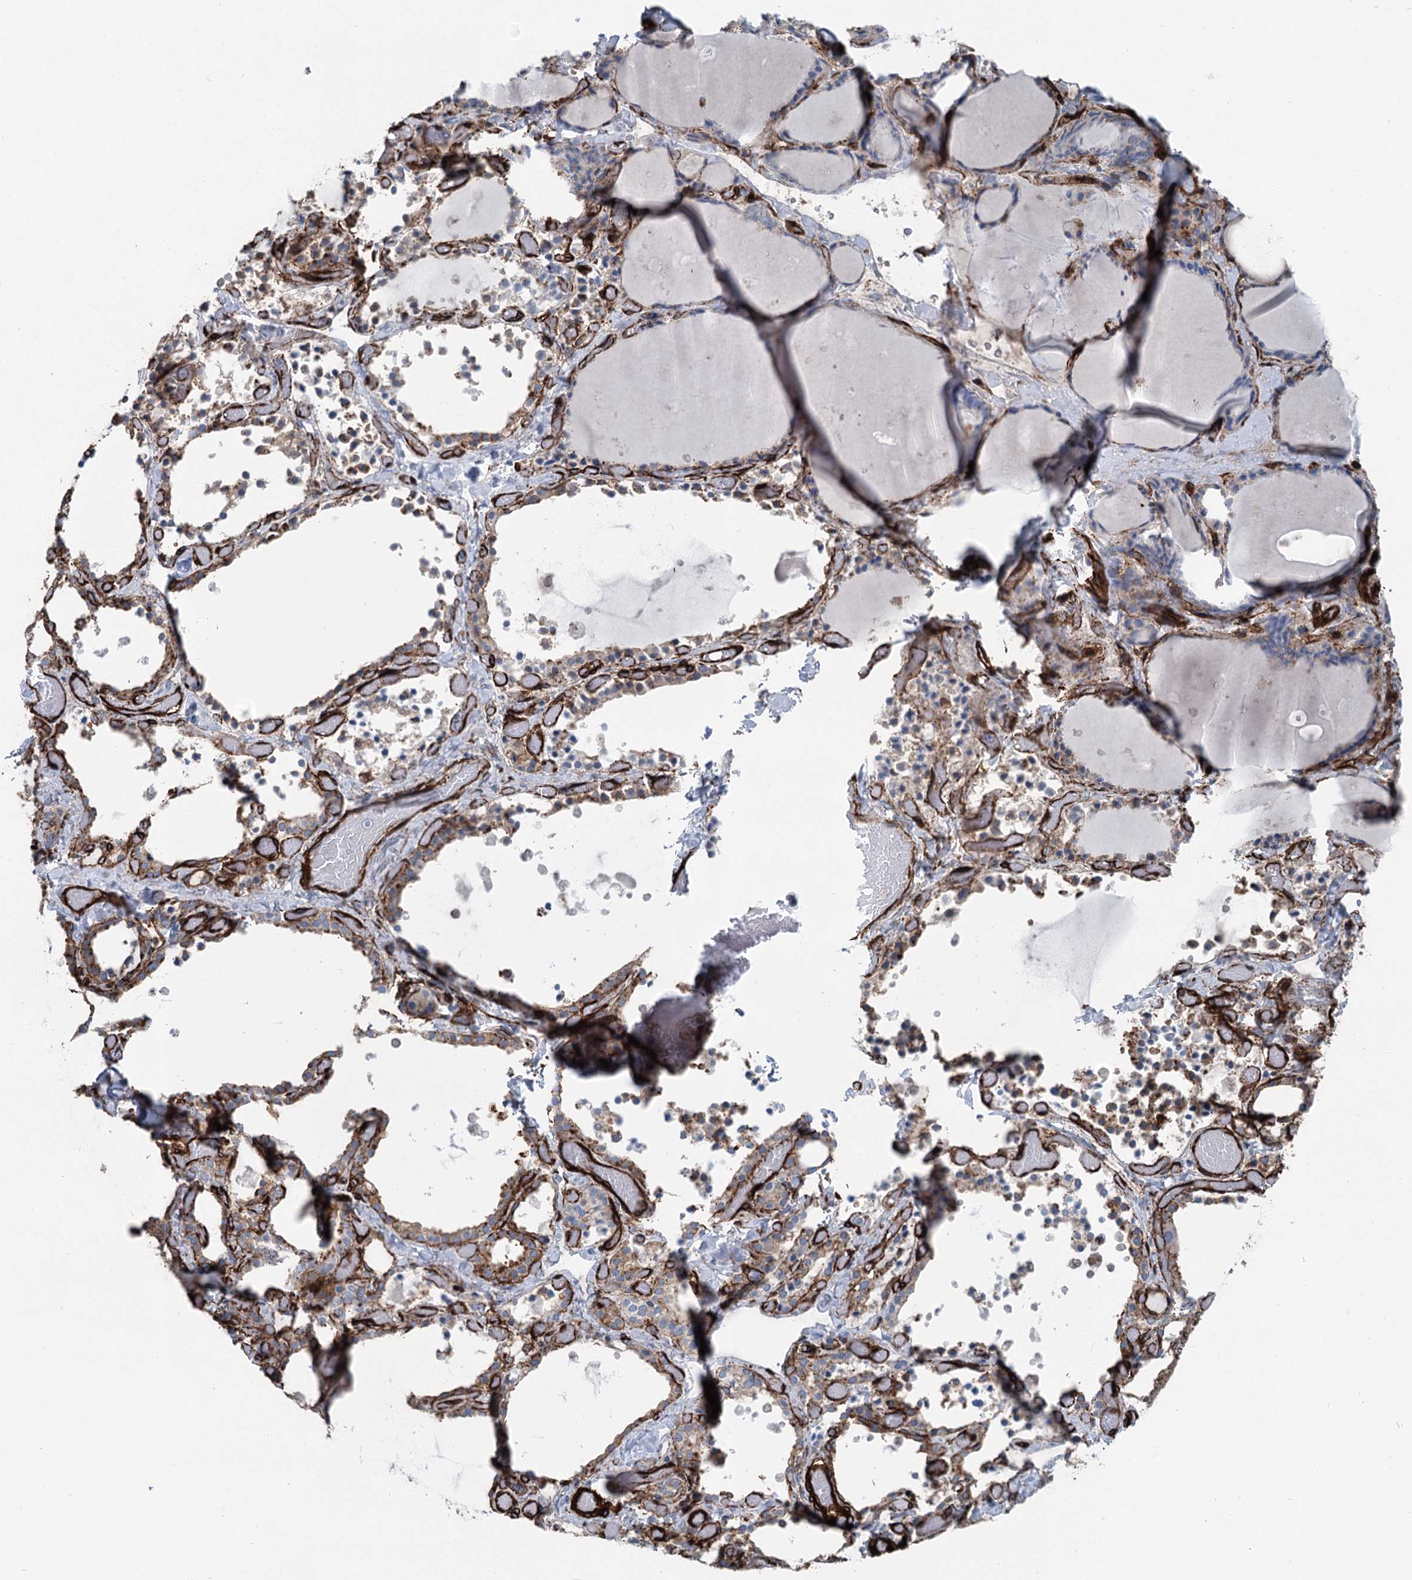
{"staining": {"intensity": "moderate", "quantity": "25%-75%", "location": "cytoplasmic/membranous"}, "tissue": "thyroid gland", "cell_type": "Glandular cells", "image_type": "normal", "snomed": [{"axis": "morphology", "description": "Normal tissue, NOS"}, {"axis": "topography", "description": "Thyroid gland"}], "caption": "Immunohistochemical staining of normal human thyroid gland shows 25%-75% levels of moderate cytoplasmic/membranous protein expression in approximately 25%-75% of glandular cells. The protein is stained brown, and the nuclei are stained in blue (DAB IHC with brightfield microscopy, high magnification).", "gene": "IQSEC1", "patient": {"sex": "female", "age": 44}}